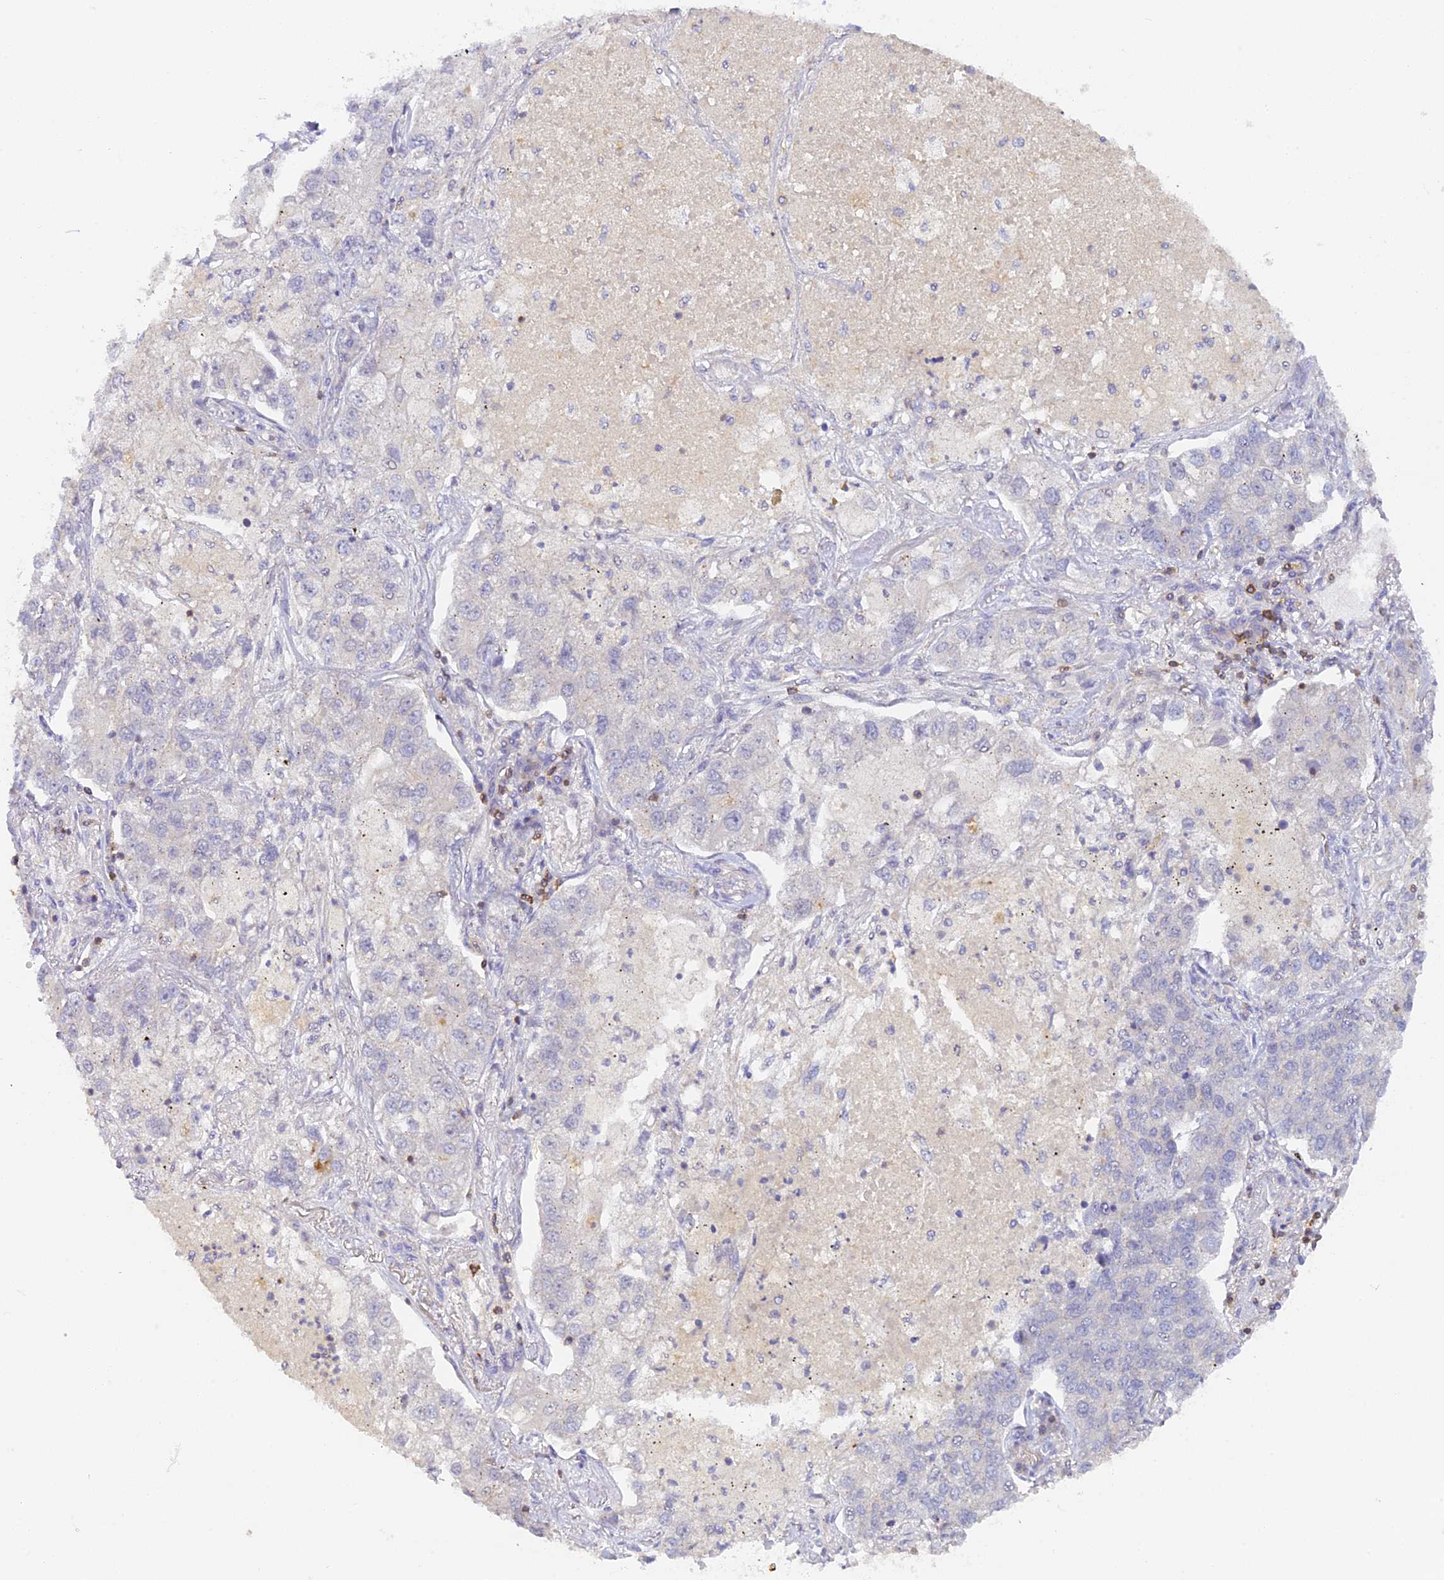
{"staining": {"intensity": "negative", "quantity": "none", "location": "none"}, "tissue": "lung cancer", "cell_type": "Tumor cells", "image_type": "cancer", "snomed": [{"axis": "morphology", "description": "Adenocarcinoma, NOS"}, {"axis": "topography", "description": "Lung"}], "caption": "Immunohistochemistry histopathology image of neoplastic tissue: lung cancer stained with DAB (3,3'-diaminobenzidine) displays no significant protein expression in tumor cells.", "gene": "FYB1", "patient": {"sex": "male", "age": 49}}